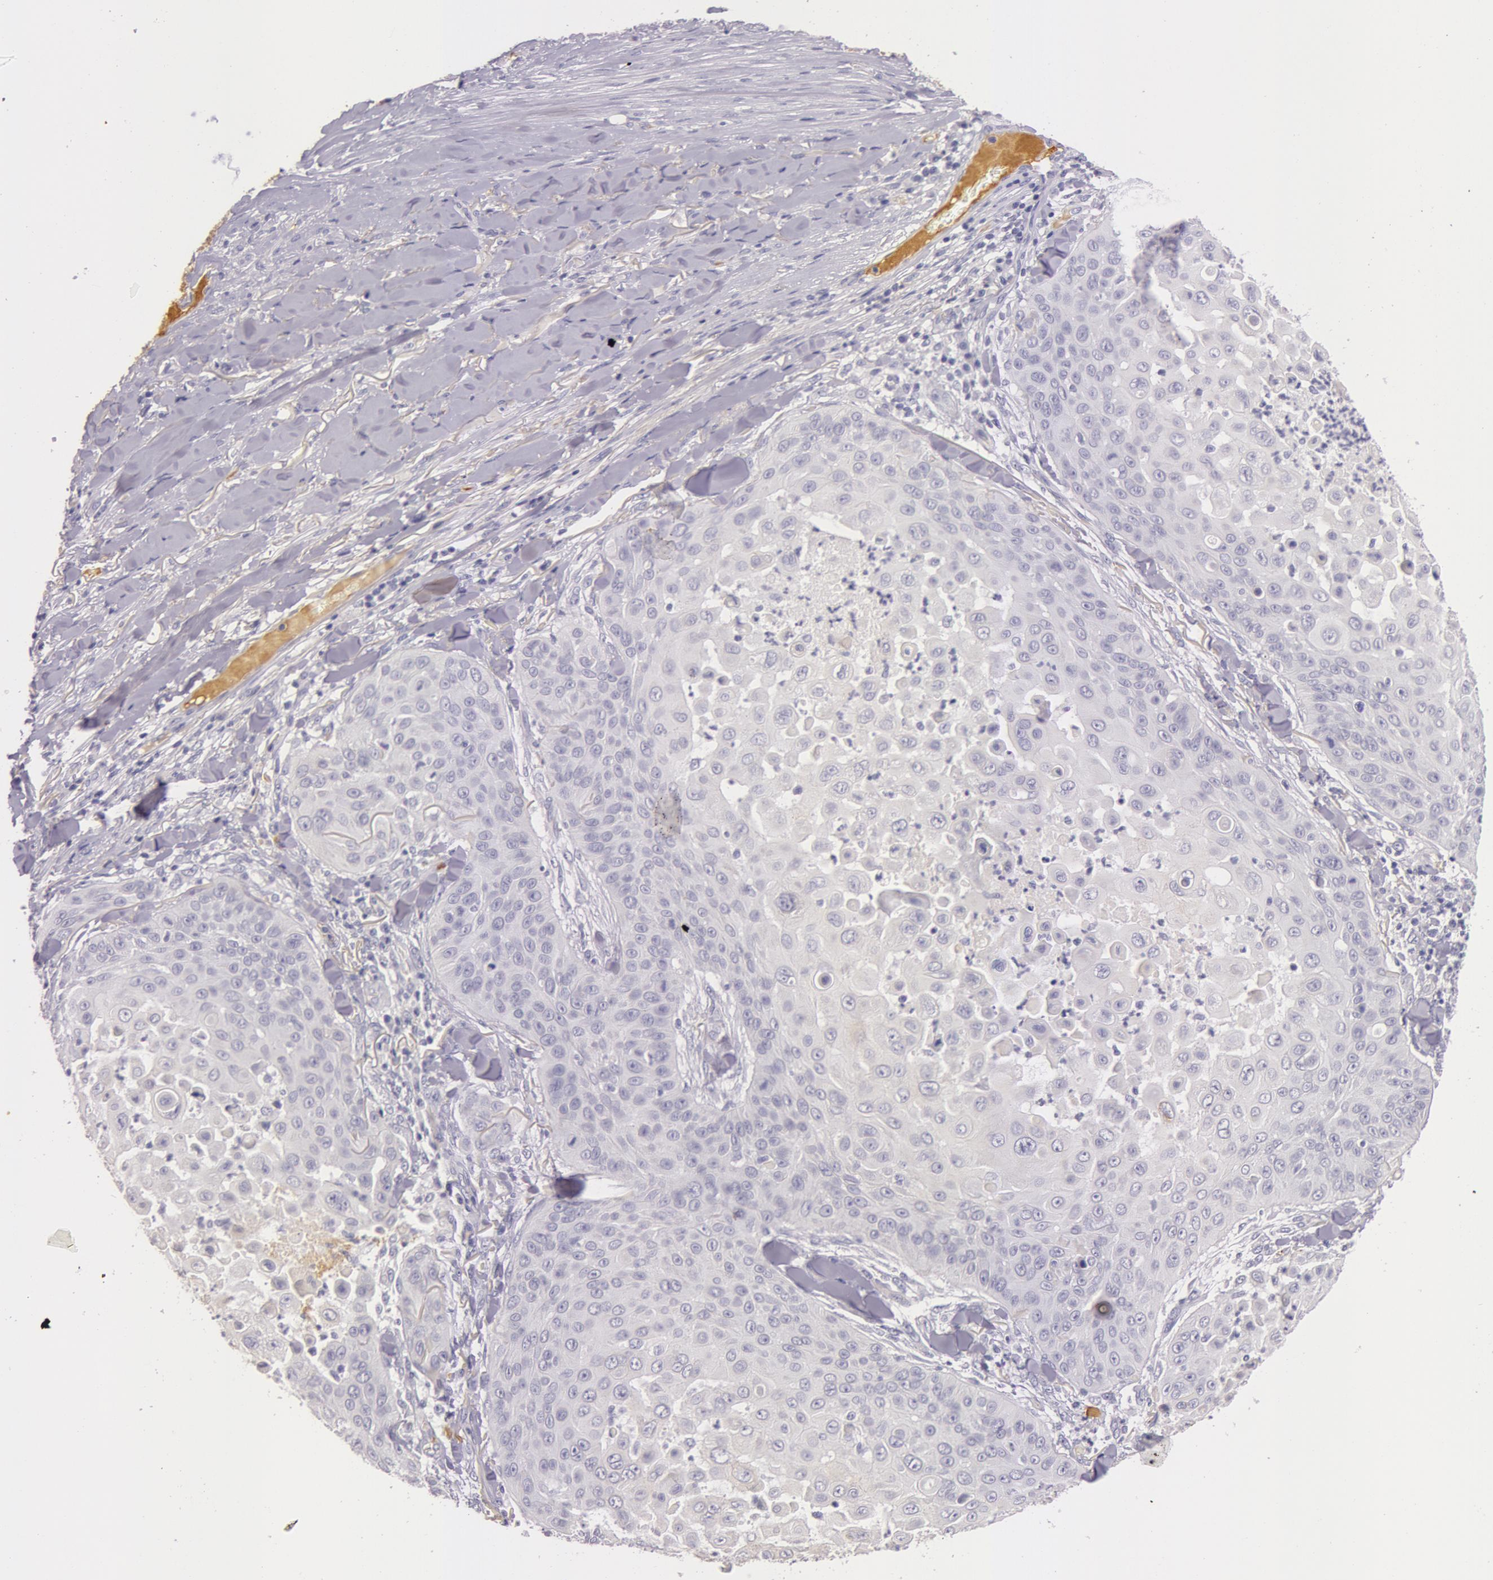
{"staining": {"intensity": "negative", "quantity": "none", "location": "none"}, "tissue": "skin cancer", "cell_type": "Tumor cells", "image_type": "cancer", "snomed": [{"axis": "morphology", "description": "Squamous cell carcinoma, NOS"}, {"axis": "topography", "description": "Skin"}], "caption": "Immunohistochemistry (IHC) of human skin squamous cell carcinoma exhibits no expression in tumor cells.", "gene": "C4BPA", "patient": {"sex": "male", "age": 82}}